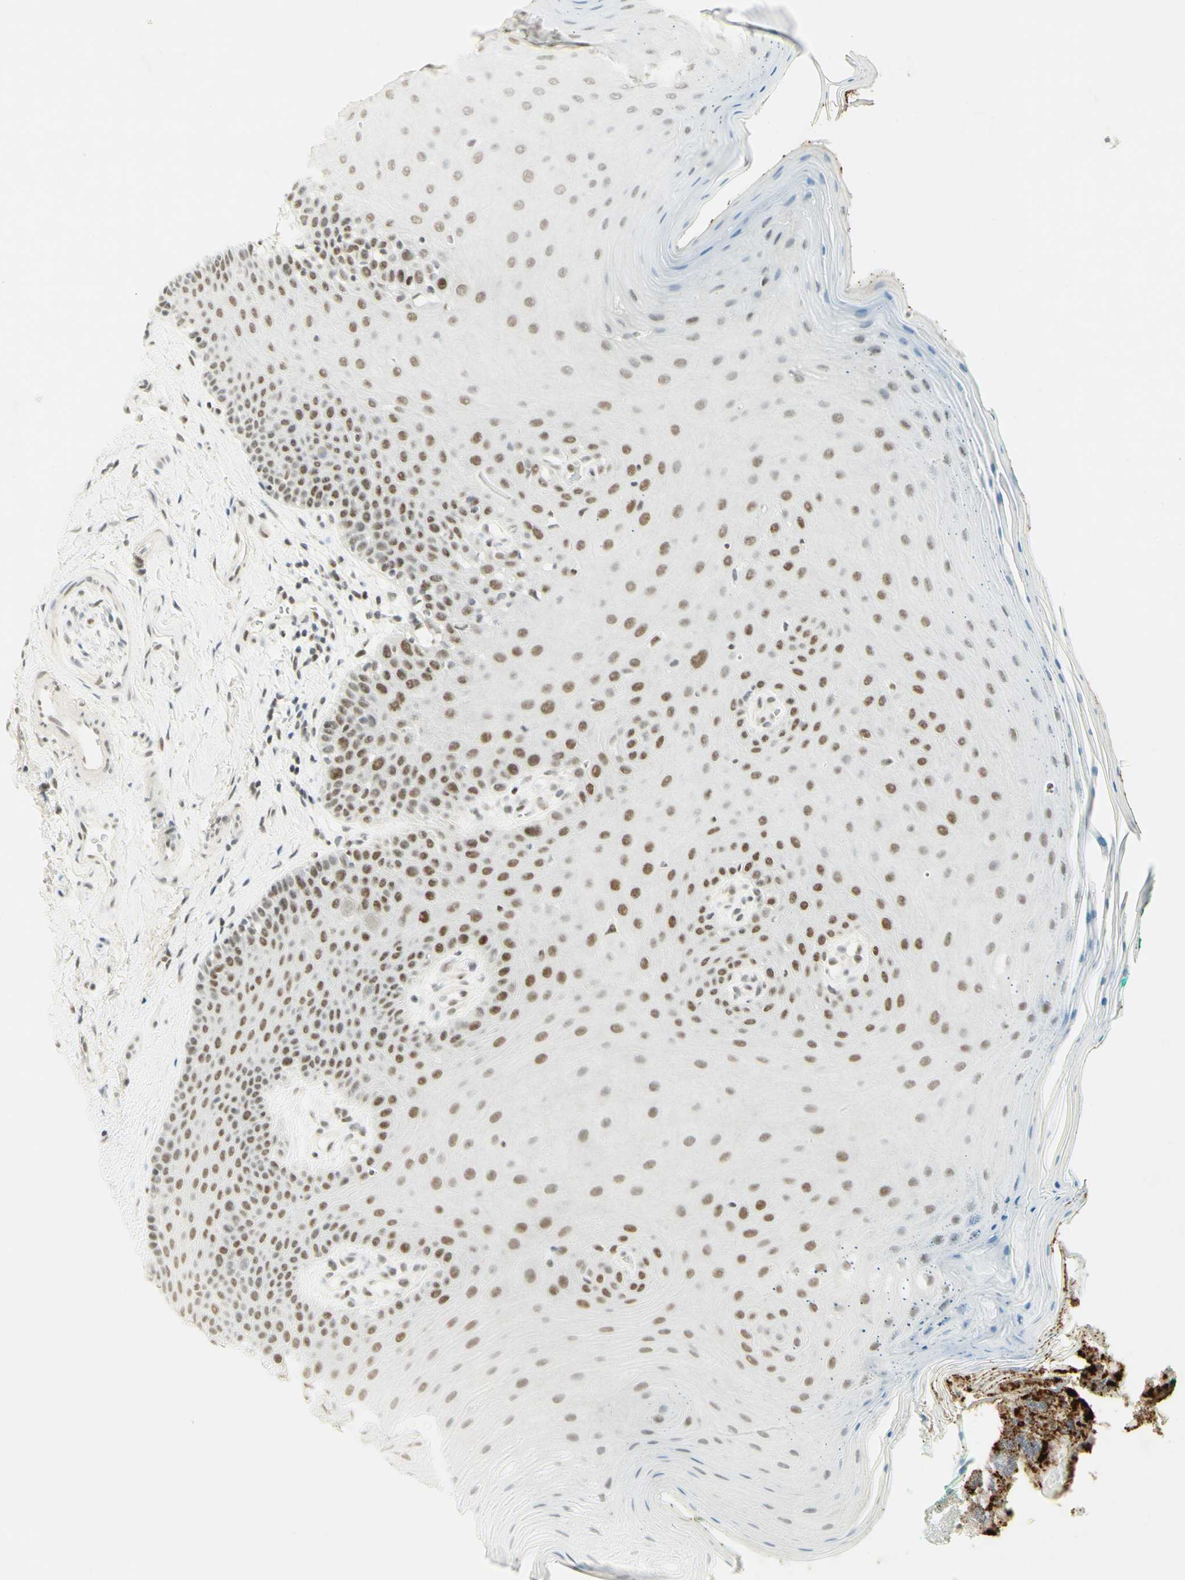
{"staining": {"intensity": "weak", "quantity": ">75%", "location": "nuclear"}, "tissue": "oral mucosa", "cell_type": "Squamous epithelial cells", "image_type": "normal", "snomed": [{"axis": "morphology", "description": "Normal tissue, NOS"}, {"axis": "topography", "description": "Skeletal muscle"}, {"axis": "topography", "description": "Oral tissue"}], "caption": "Brown immunohistochemical staining in benign human oral mucosa demonstrates weak nuclear positivity in about >75% of squamous epithelial cells. Immunohistochemistry (ihc) stains the protein of interest in brown and the nuclei are stained blue.", "gene": "PMS2", "patient": {"sex": "male", "age": 58}}